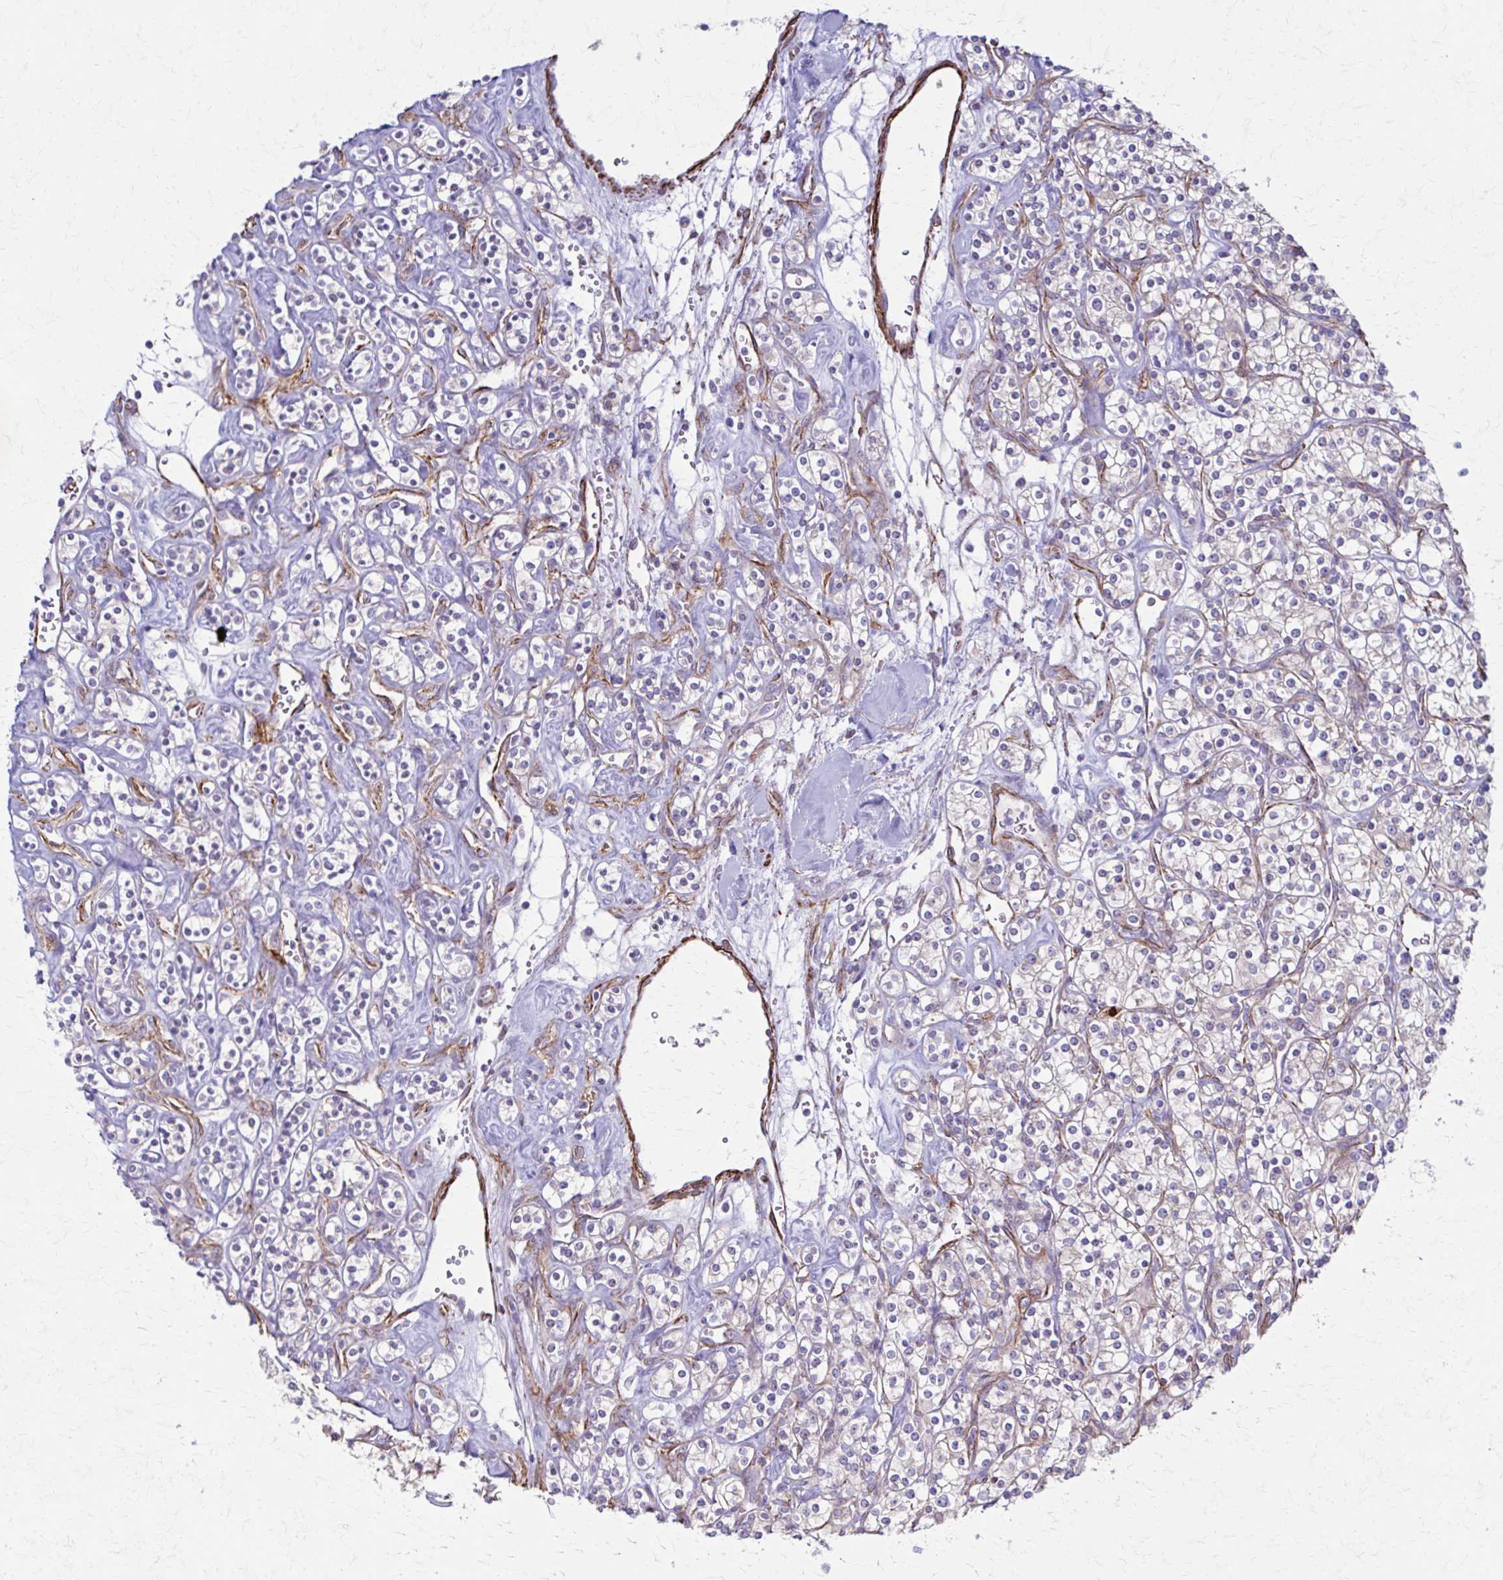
{"staining": {"intensity": "negative", "quantity": "none", "location": "none"}, "tissue": "renal cancer", "cell_type": "Tumor cells", "image_type": "cancer", "snomed": [{"axis": "morphology", "description": "Adenocarcinoma, NOS"}, {"axis": "topography", "description": "Kidney"}], "caption": "Renal cancer (adenocarcinoma) stained for a protein using immunohistochemistry (IHC) exhibits no staining tumor cells.", "gene": "TIMMDC1", "patient": {"sex": "male", "age": 77}}